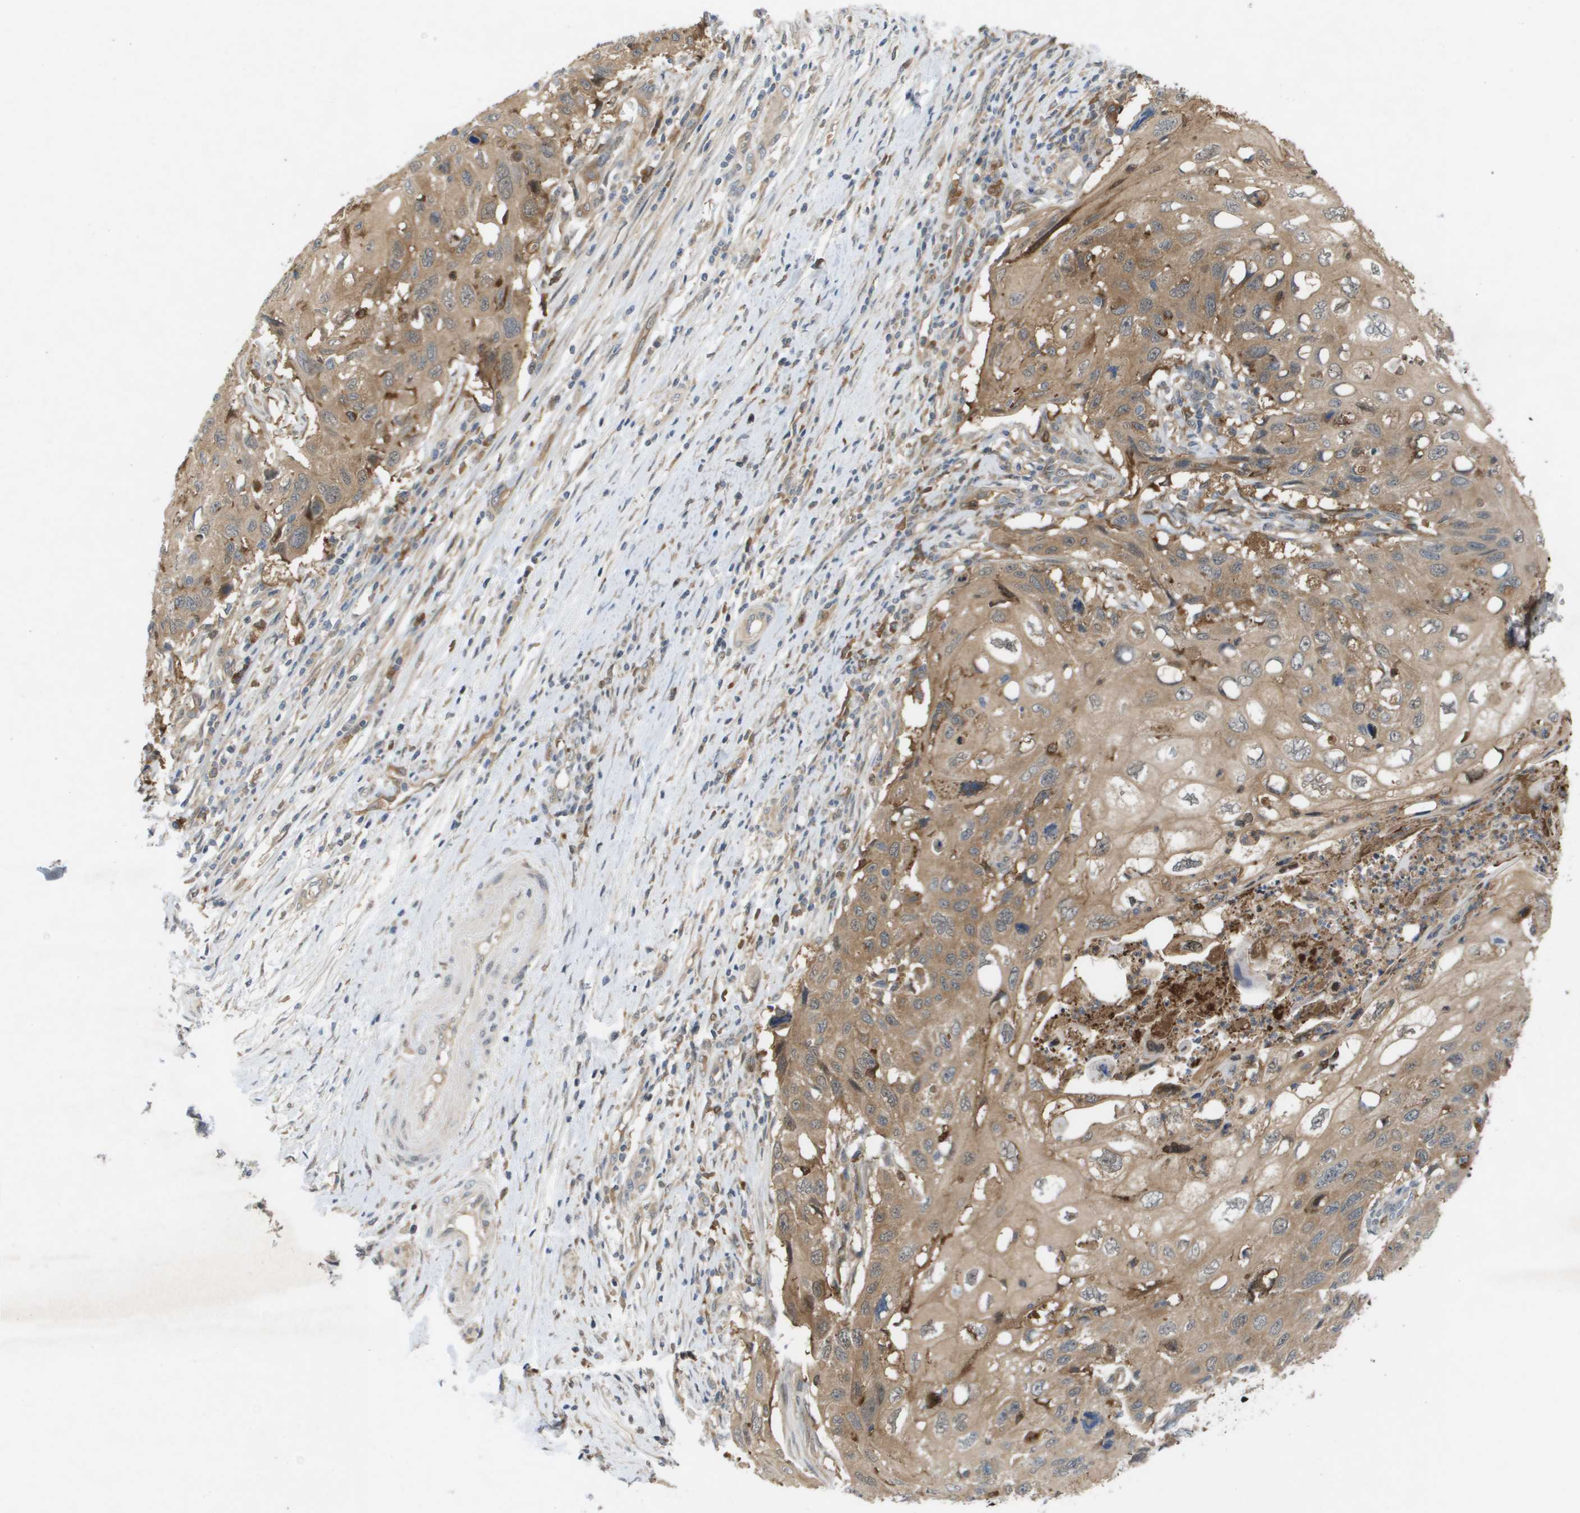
{"staining": {"intensity": "moderate", "quantity": ">75%", "location": "cytoplasmic/membranous"}, "tissue": "cervical cancer", "cell_type": "Tumor cells", "image_type": "cancer", "snomed": [{"axis": "morphology", "description": "Squamous cell carcinoma, NOS"}, {"axis": "topography", "description": "Cervix"}], "caption": "Moderate cytoplasmic/membranous protein expression is appreciated in about >75% of tumor cells in squamous cell carcinoma (cervical).", "gene": "PALD1", "patient": {"sex": "female", "age": 70}}